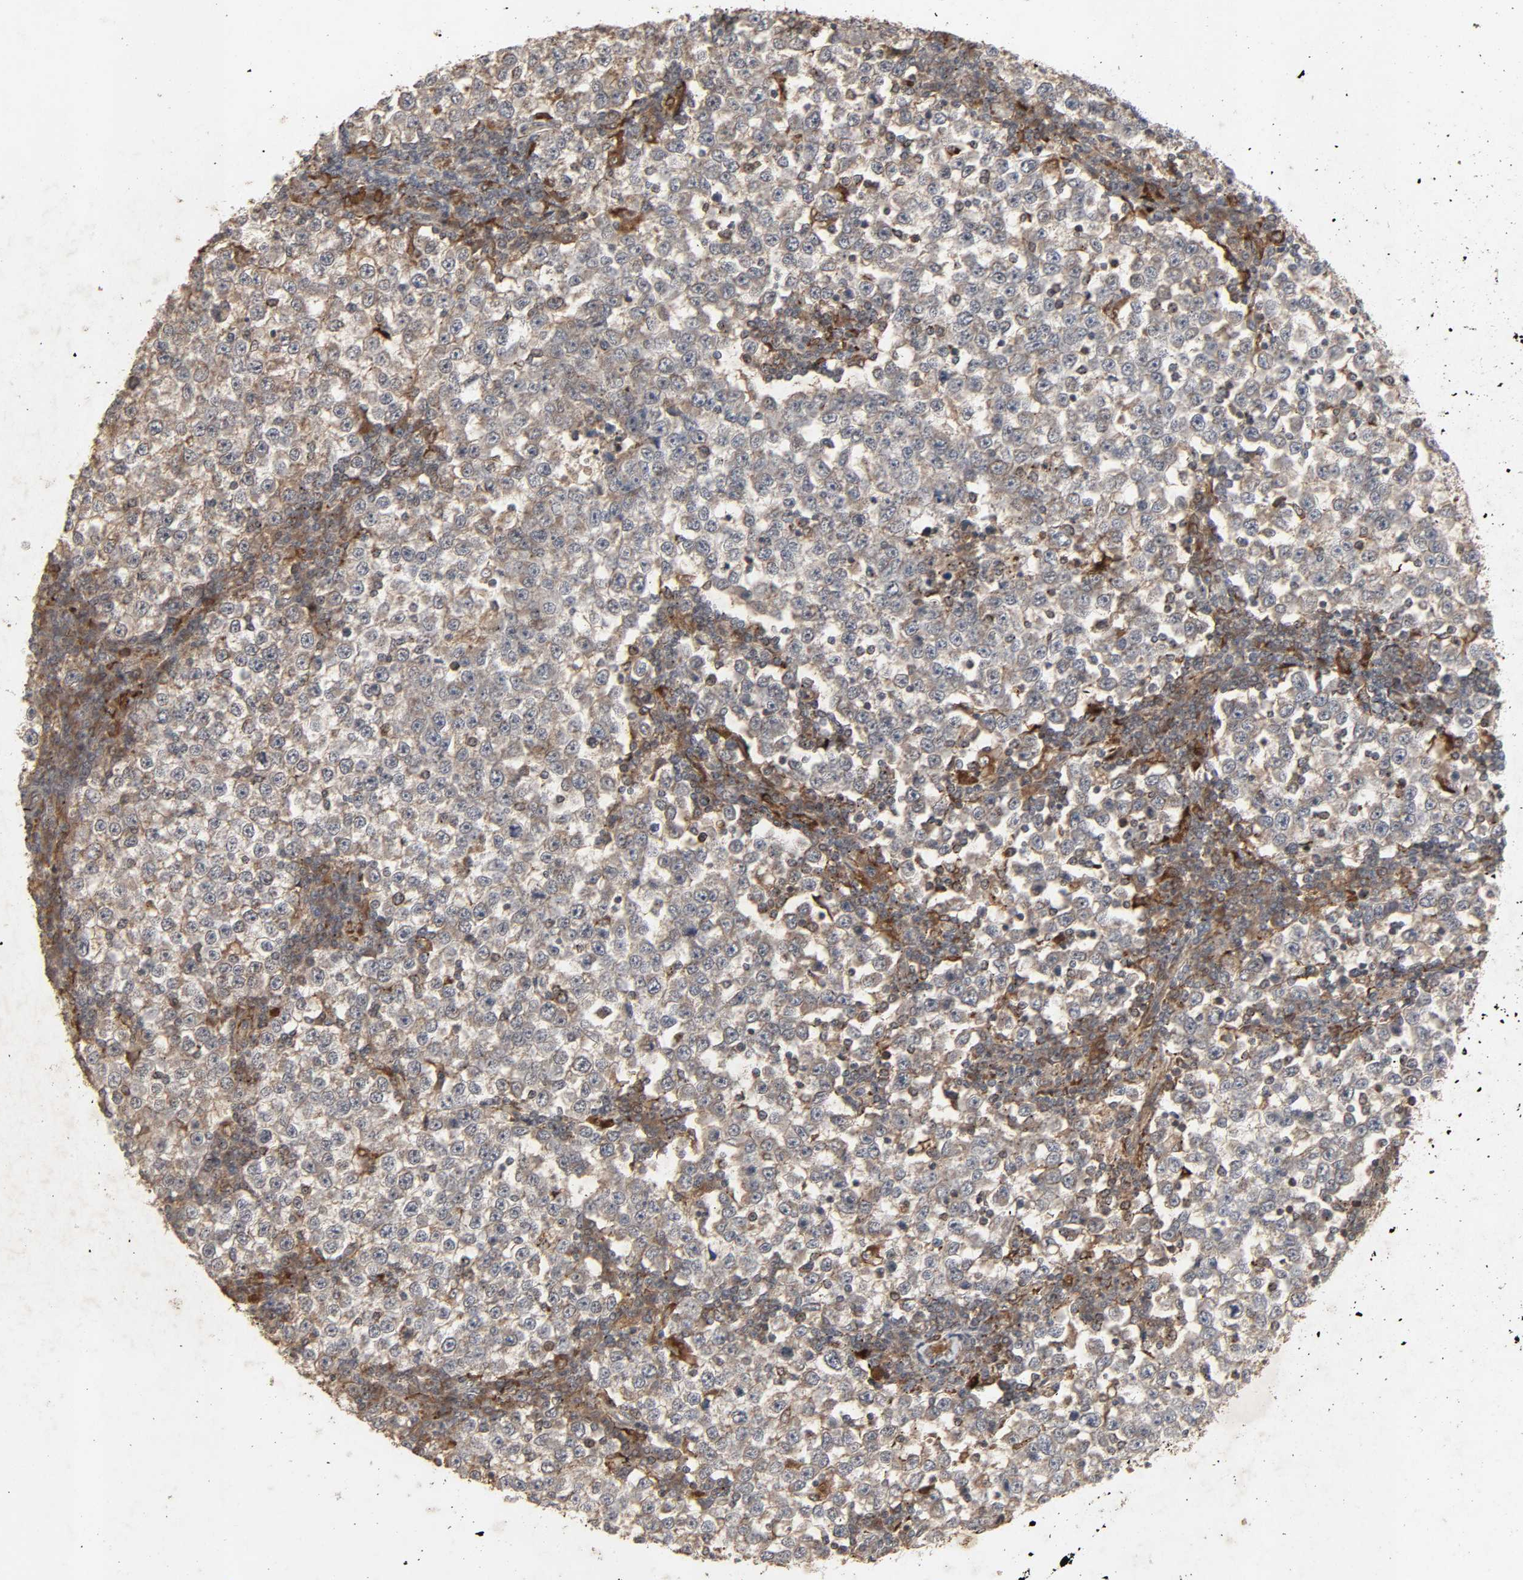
{"staining": {"intensity": "weak", "quantity": "25%-75%", "location": "cytoplasmic/membranous"}, "tissue": "testis cancer", "cell_type": "Tumor cells", "image_type": "cancer", "snomed": [{"axis": "morphology", "description": "Seminoma, NOS"}, {"axis": "topography", "description": "Testis"}], "caption": "DAB (3,3'-diaminobenzidine) immunohistochemical staining of testis seminoma reveals weak cytoplasmic/membranous protein staining in approximately 25%-75% of tumor cells.", "gene": "ADCY4", "patient": {"sex": "male", "age": 65}}